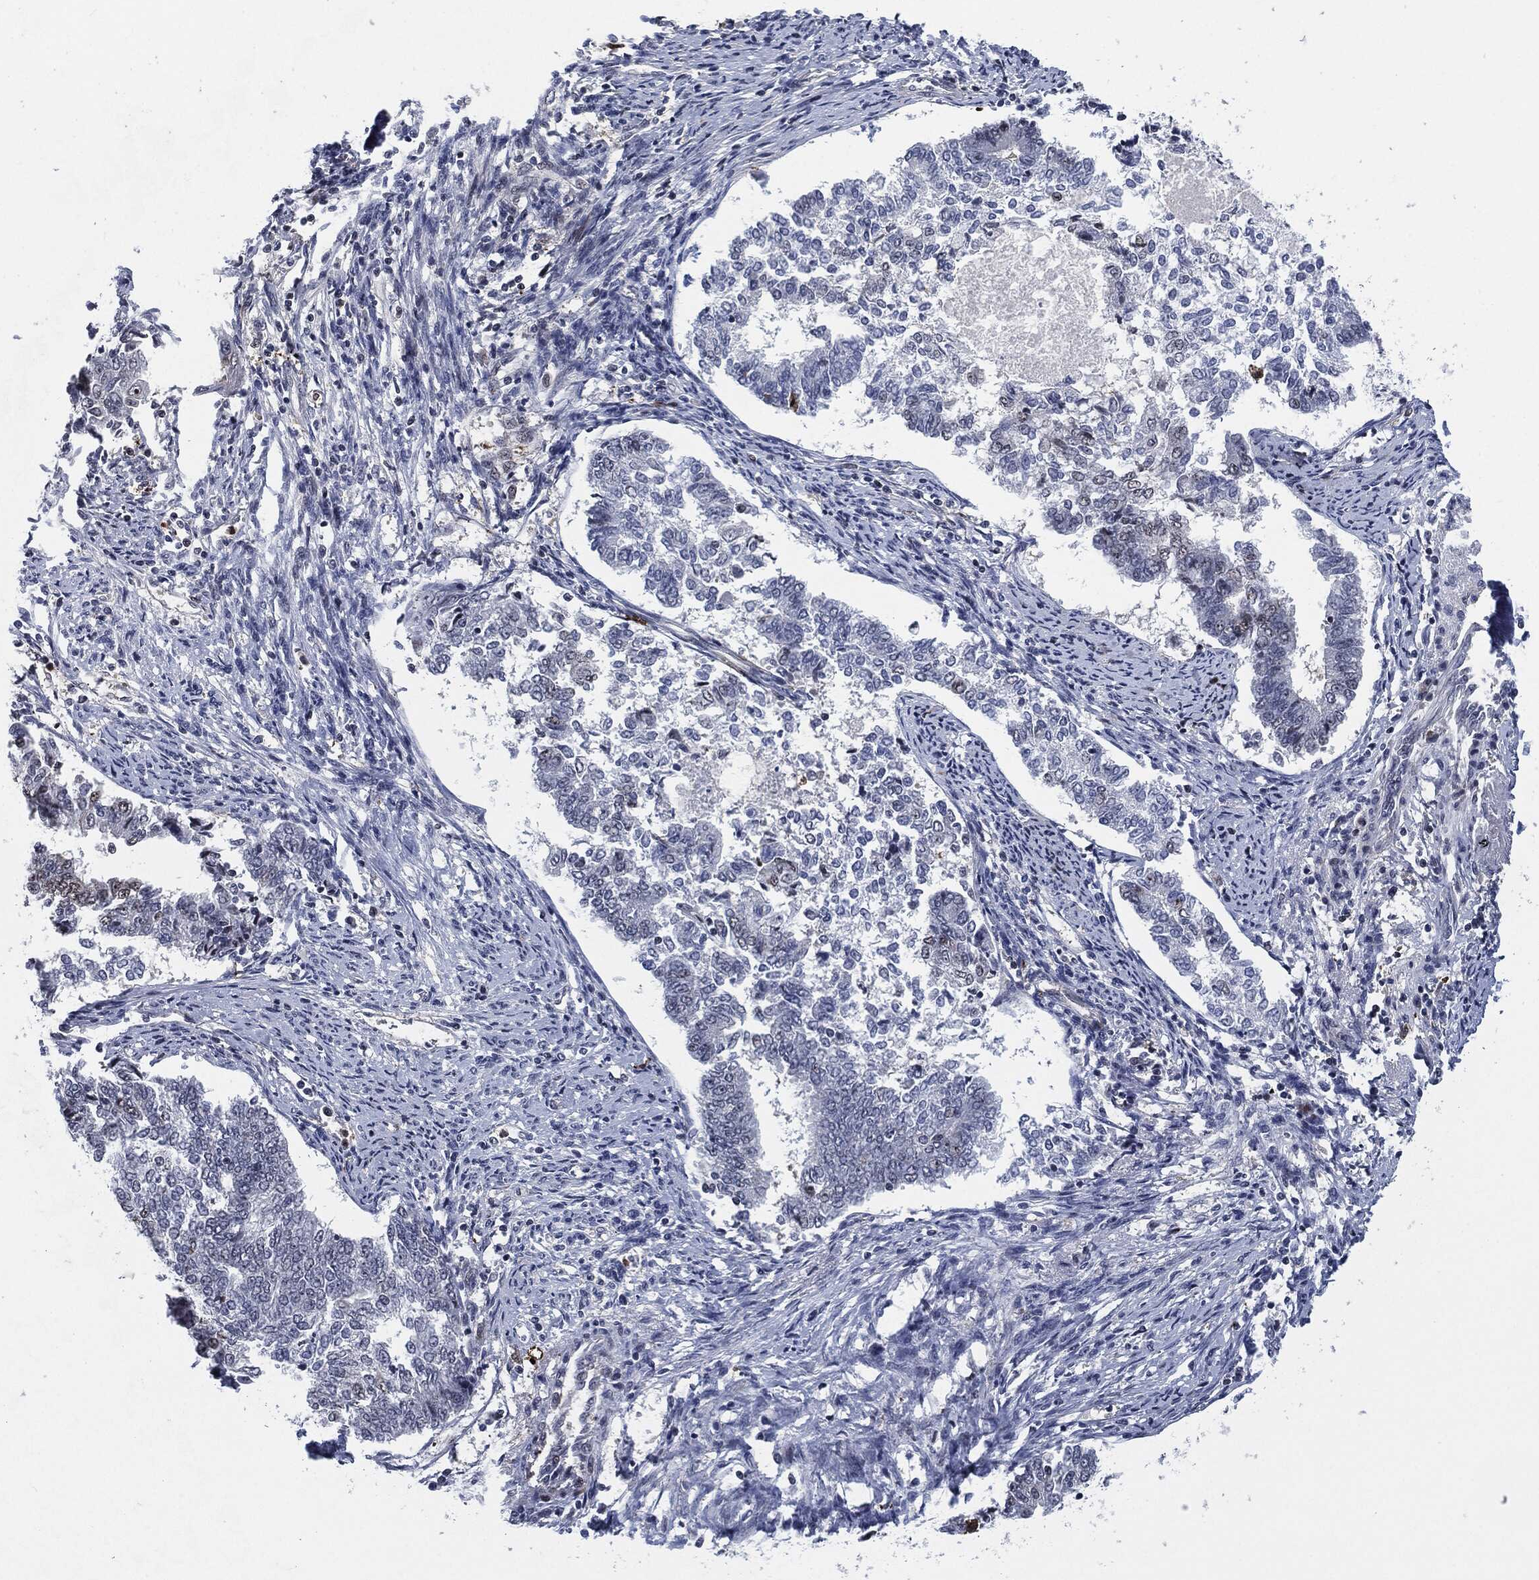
{"staining": {"intensity": "negative", "quantity": "none", "location": "none"}, "tissue": "endometrial cancer", "cell_type": "Tumor cells", "image_type": "cancer", "snomed": [{"axis": "morphology", "description": "Adenocarcinoma, NOS"}, {"axis": "topography", "description": "Endometrium"}], "caption": "Immunohistochemistry histopathology image of human endometrial cancer stained for a protein (brown), which displays no staining in tumor cells. (DAB immunohistochemistry with hematoxylin counter stain).", "gene": "AKT2", "patient": {"sex": "female", "age": 65}}